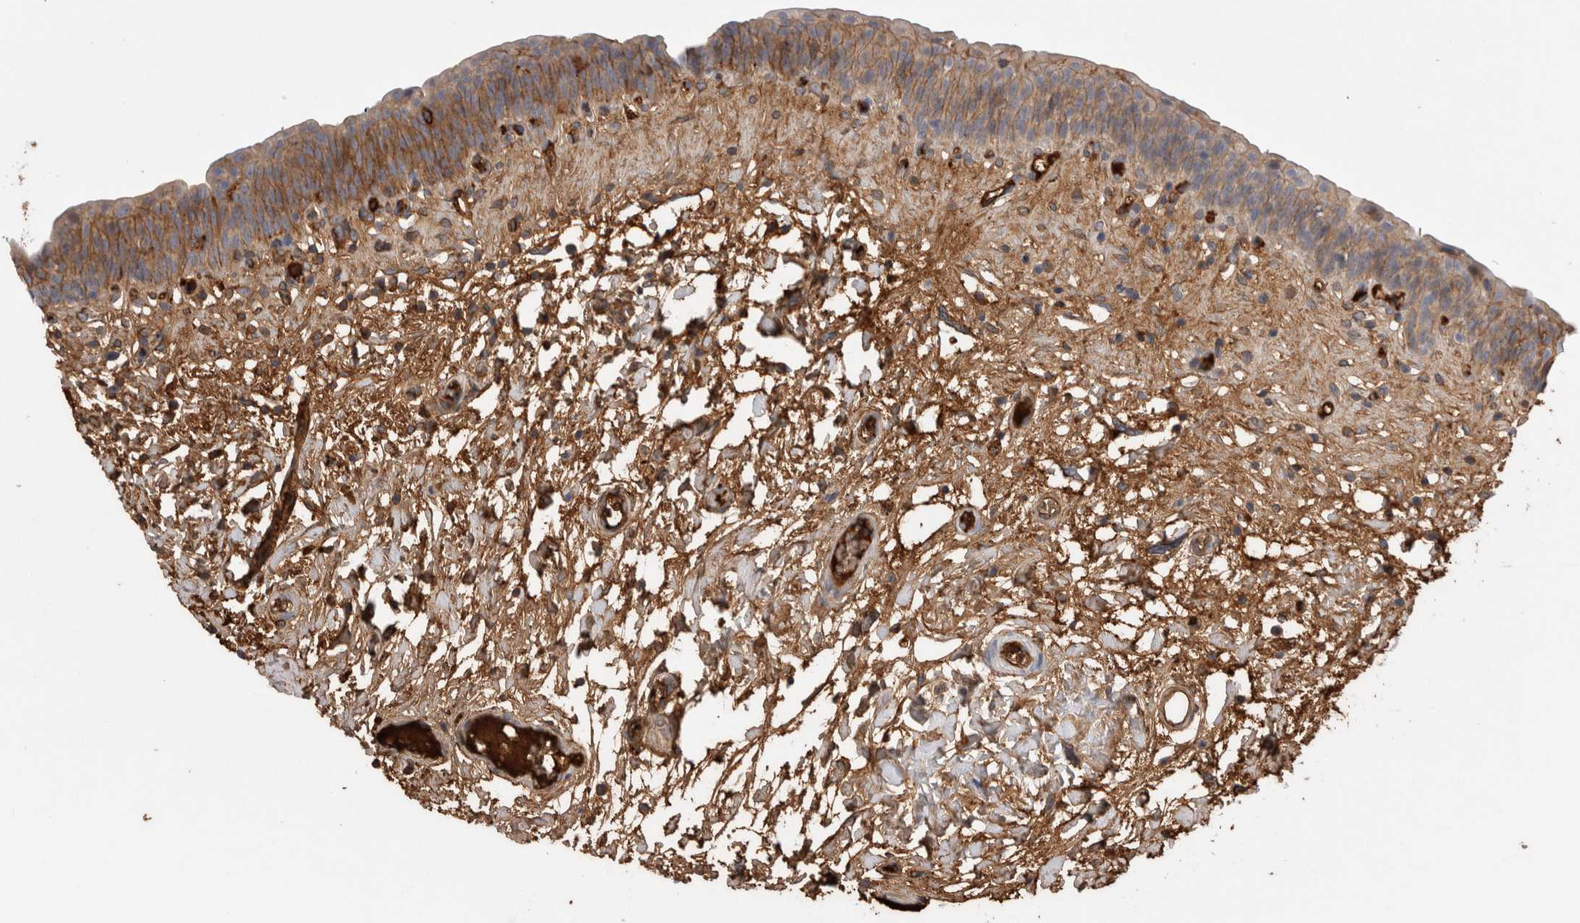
{"staining": {"intensity": "weak", "quantity": ">75%", "location": "cytoplasmic/membranous"}, "tissue": "urinary bladder", "cell_type": "Urothelial cells", "image_type": "normal", "snomed": [{"axis": "morphology", "description": "Normal tissue, NOS"}, {"axis": "topography", "description": "Urinary bladder"}], "caption": "Immunohistochemistry (IHC) micrograph of normal urinary bladder: urinary bladder stained using IHC reveals low levels of weak protein expression localized specifically in the cytoplasmic/membranous of urothelial cells, appearing as a cytoplasmic/membranous brown color.", "gene": "TBCE", "patient": {"sex": "male", "age": 83}}